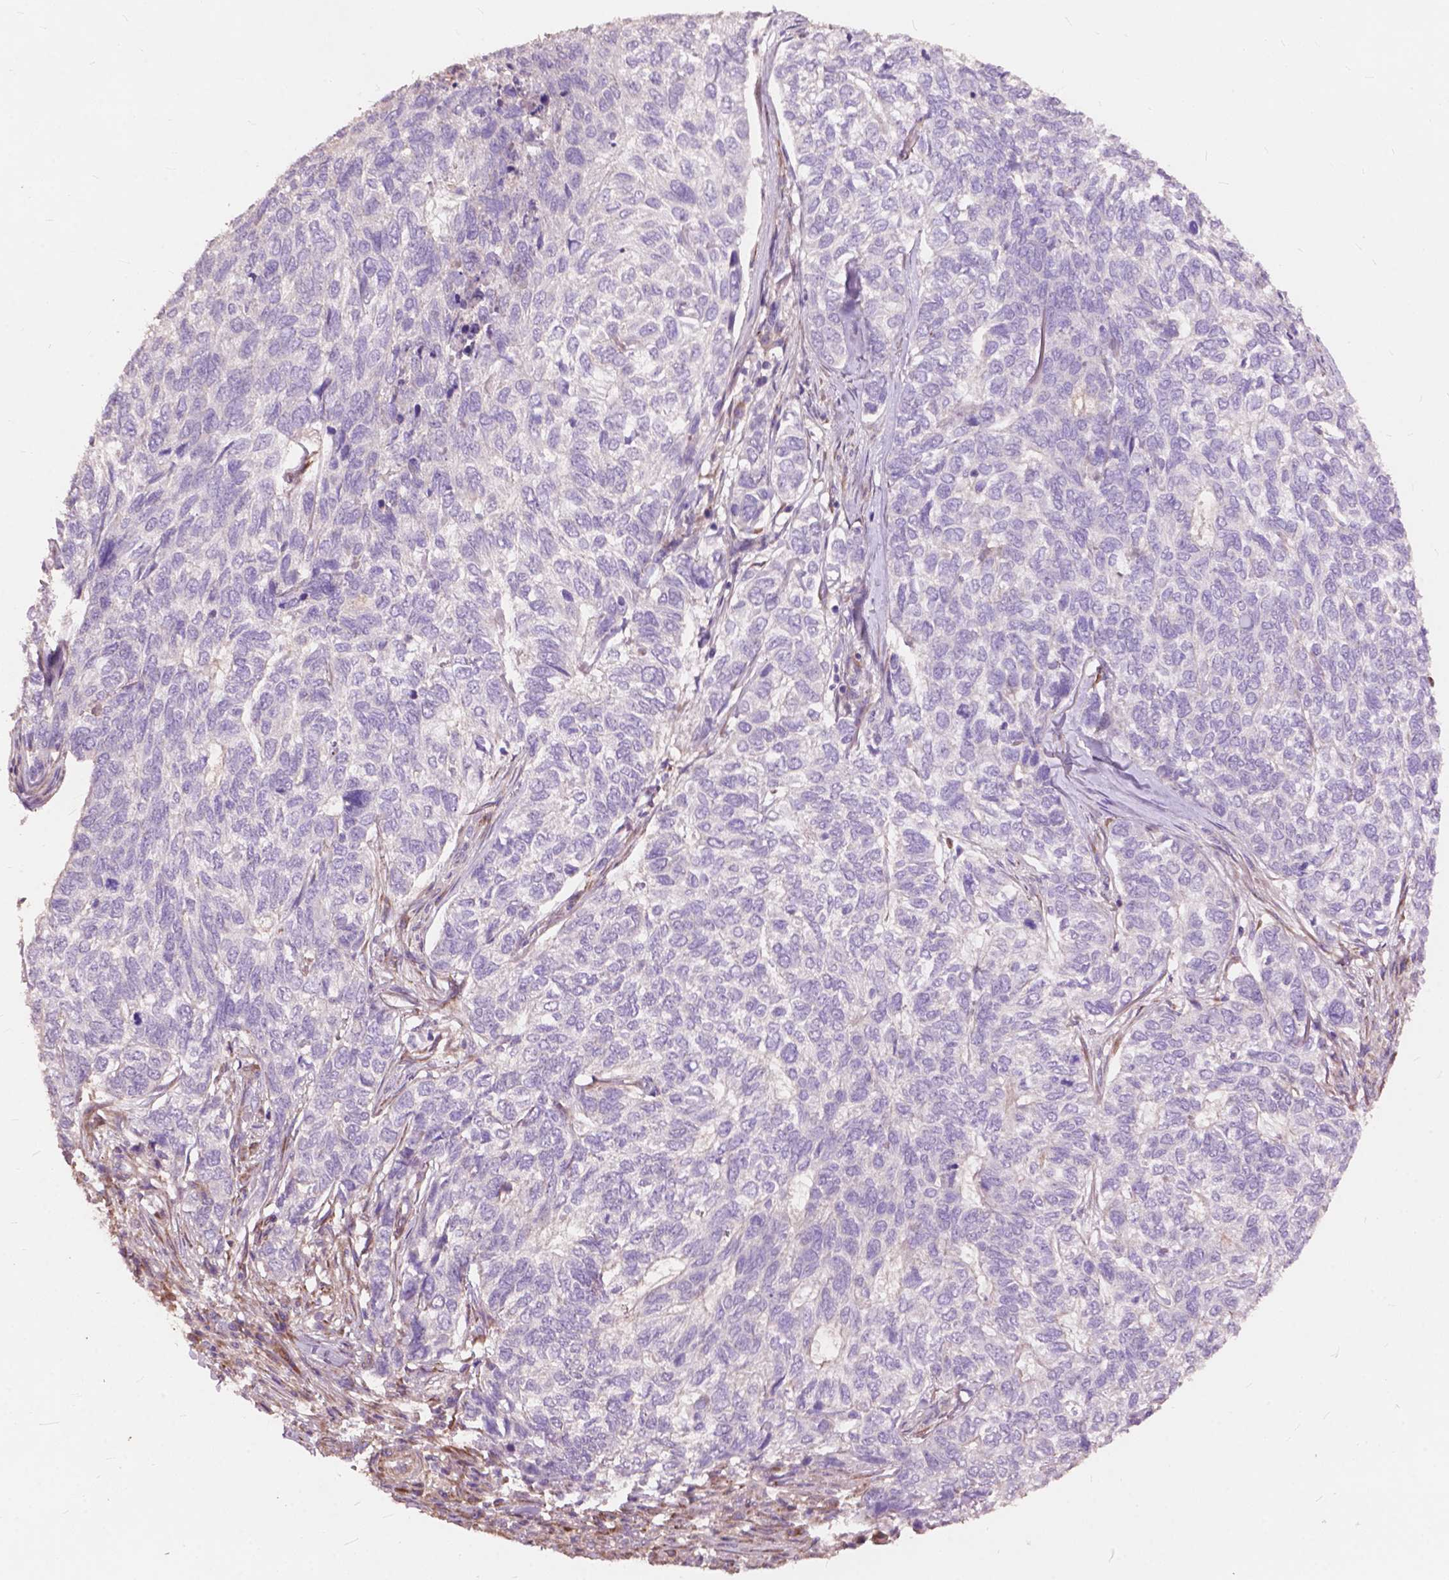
{"staining": {"intensity": "negative", "quantity": "none", "location": "none"}, "tissue": "skin cancer", "cell_type": "Tumor cells", "image_type": "cancer", "snomed": [{"axis": "morphology", "description": "Basal cell carcinoma"}, {"axis": "topography", "description": "Skin"}], "caption": "Immunohistochemistry (IHC) histopathology image of neoplastic tissue: skin basal cell carcinoma stained with DAB (3,3'-diaminobenzidine) displays no significant protein expression in tumor cells.", "gene": "FNIP1", "patient": {"sex": "female", "age": 65}}